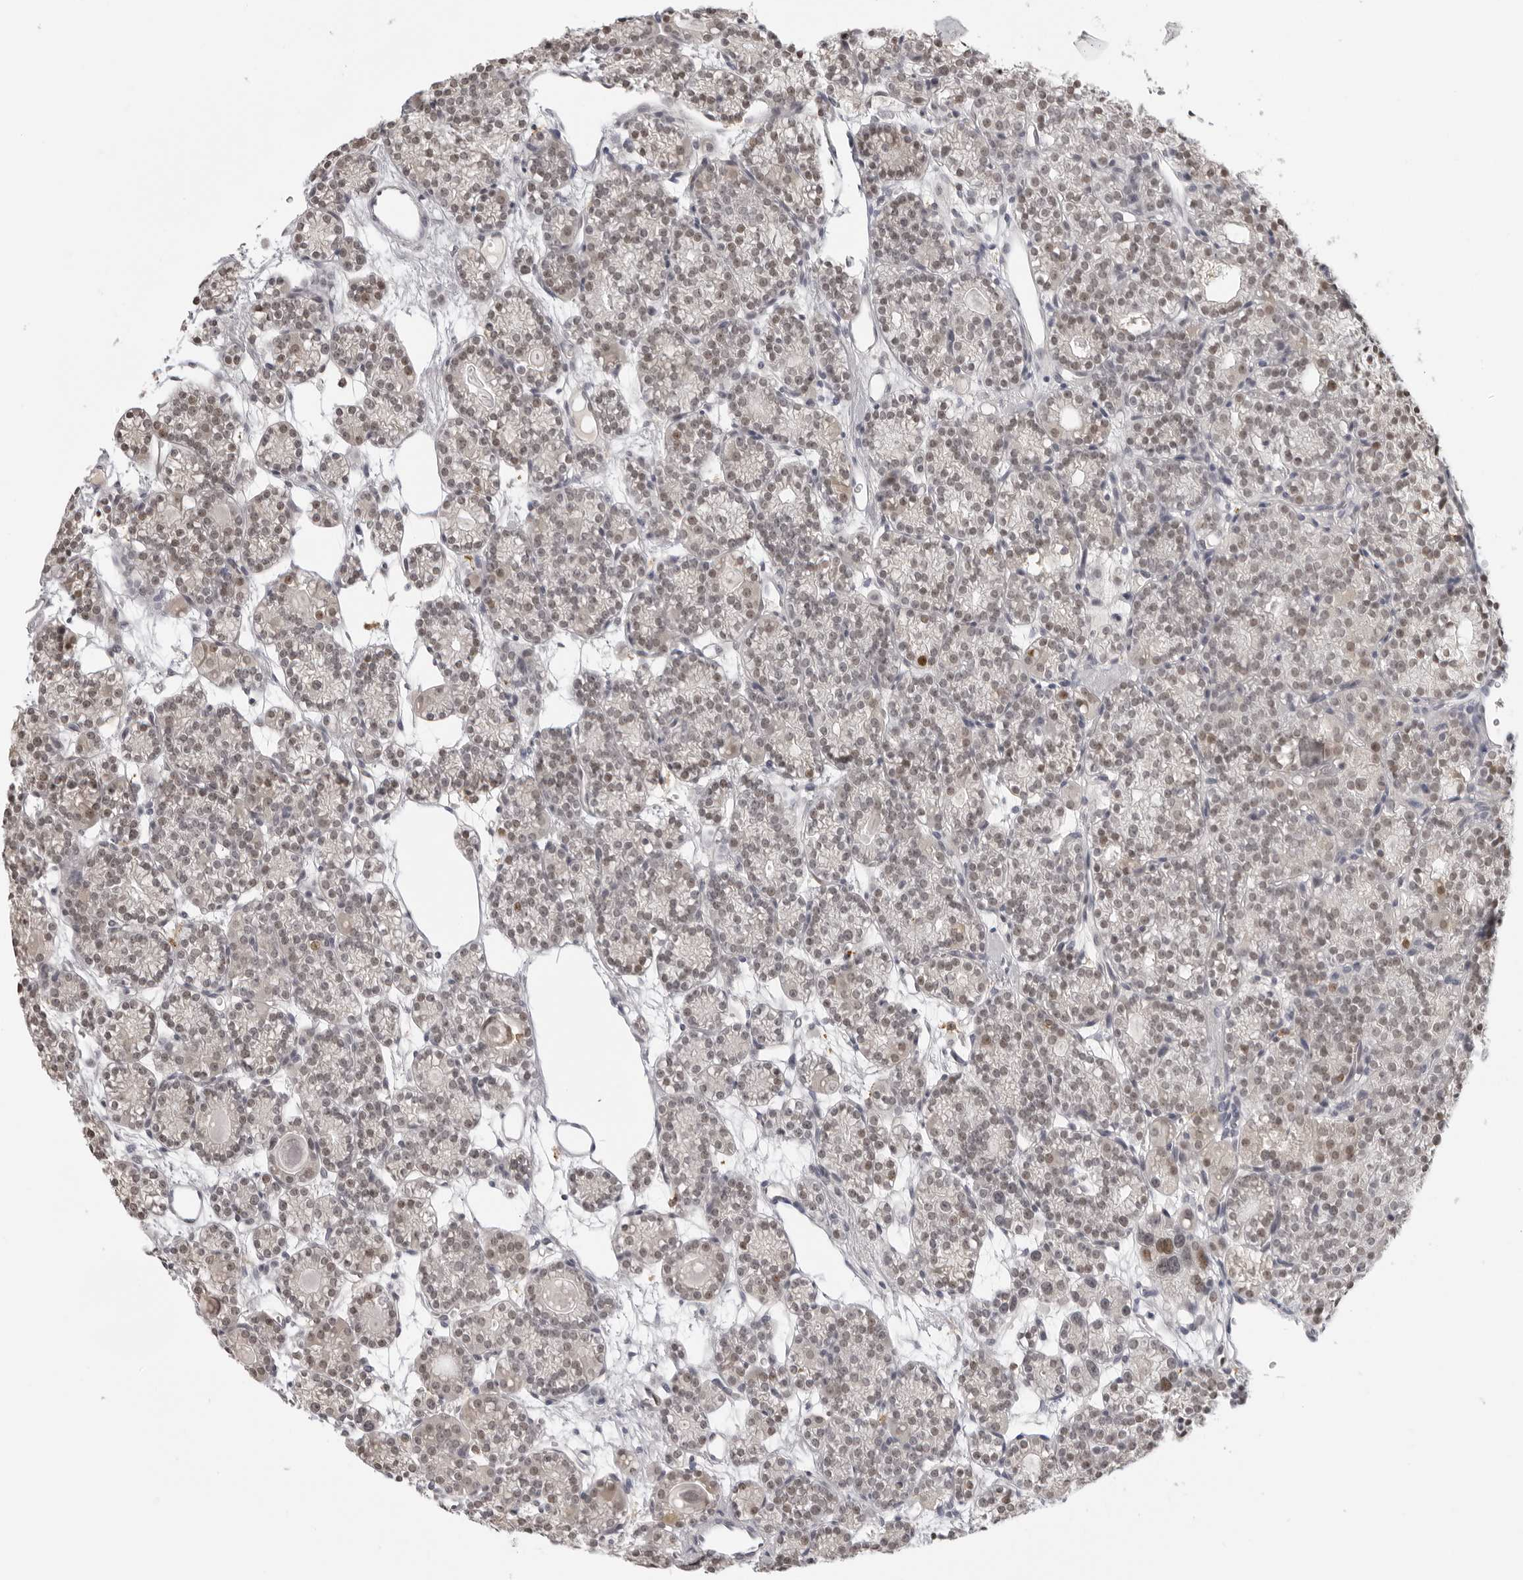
{"staining": {"intensity": "weak", "quantity": ">75%", "location": "nuclear"}, "tissue": "parathyroid gland", "cell_type": "Glandular cells", "image_type": "normal", "snomed": [{"axis": "morphology", "description": "Normal tissue, NOS"}, {"axis": "topography", "description": "Parathyroid gland"}], "caption": "This is a photomicrograph of IHC staining of unremarkable parathyroid gland, which shows weak expression in the nuclear of glandular cells.", "gene": "MSH6", "patient": {"sex": "female", "age": 64}}